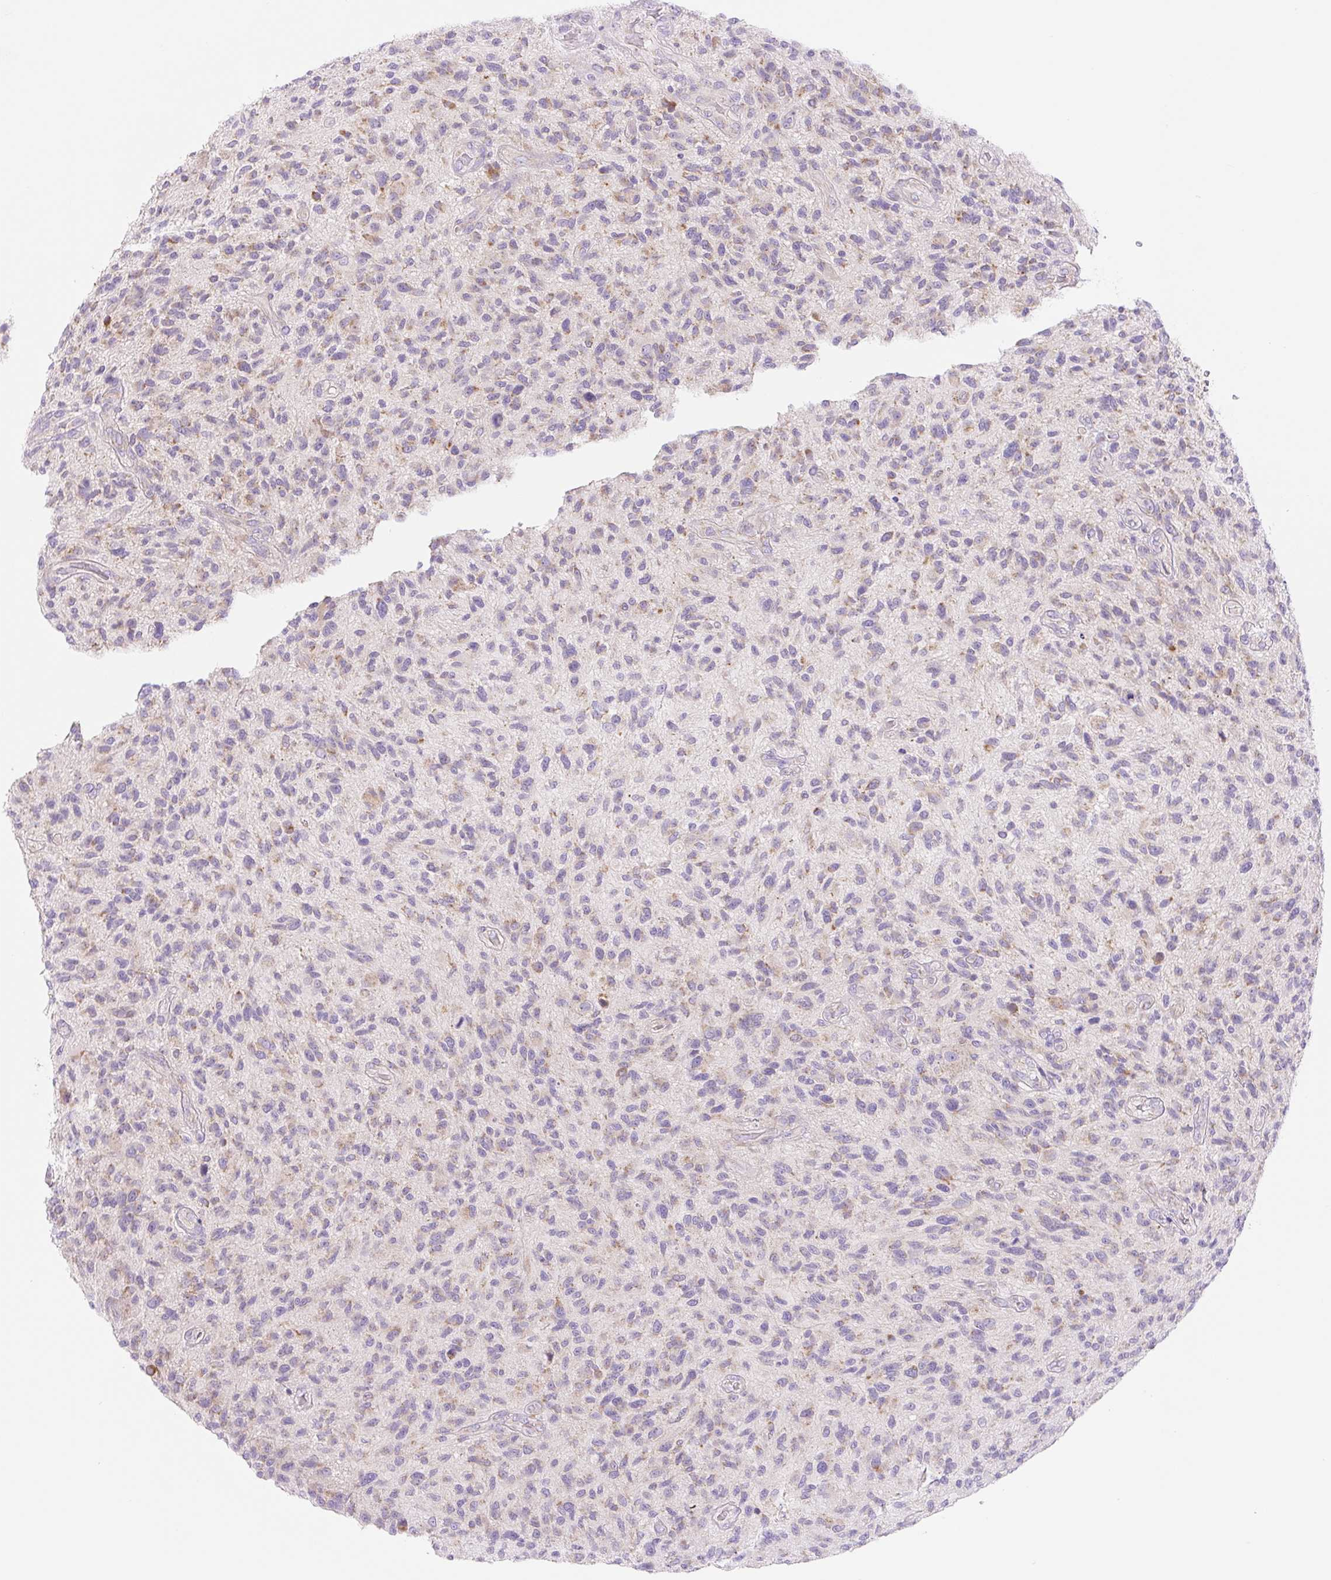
{"staining": {"intensity": "weak", "quantity": "25%-75%", "location": "cytoplasmic/membranous"}, "tissue": "glioma", "cell_type": "Tumor cells", "image_type": "cancer", "snomed": [{"axis": "morphology", "description": "Glioma, malignant, High grade"}, {"axis": "topography", "description": "Brain"}], "caption": "DAB (3,3'-diaminobenzidine) immunohistochemical staining of human glioma exhibits weak cytoplasmic/membranous protein expression in approximately 25%-75% of tumor cells. The protein of interest is stained brown, and the nuclei are stained in blue (DAB (3,3'-diaminobenzidine) IHC with brightfield microscopy, high magnification).", "gene": "FOCAD", "patient": {"sex": "male", "age": 47}}